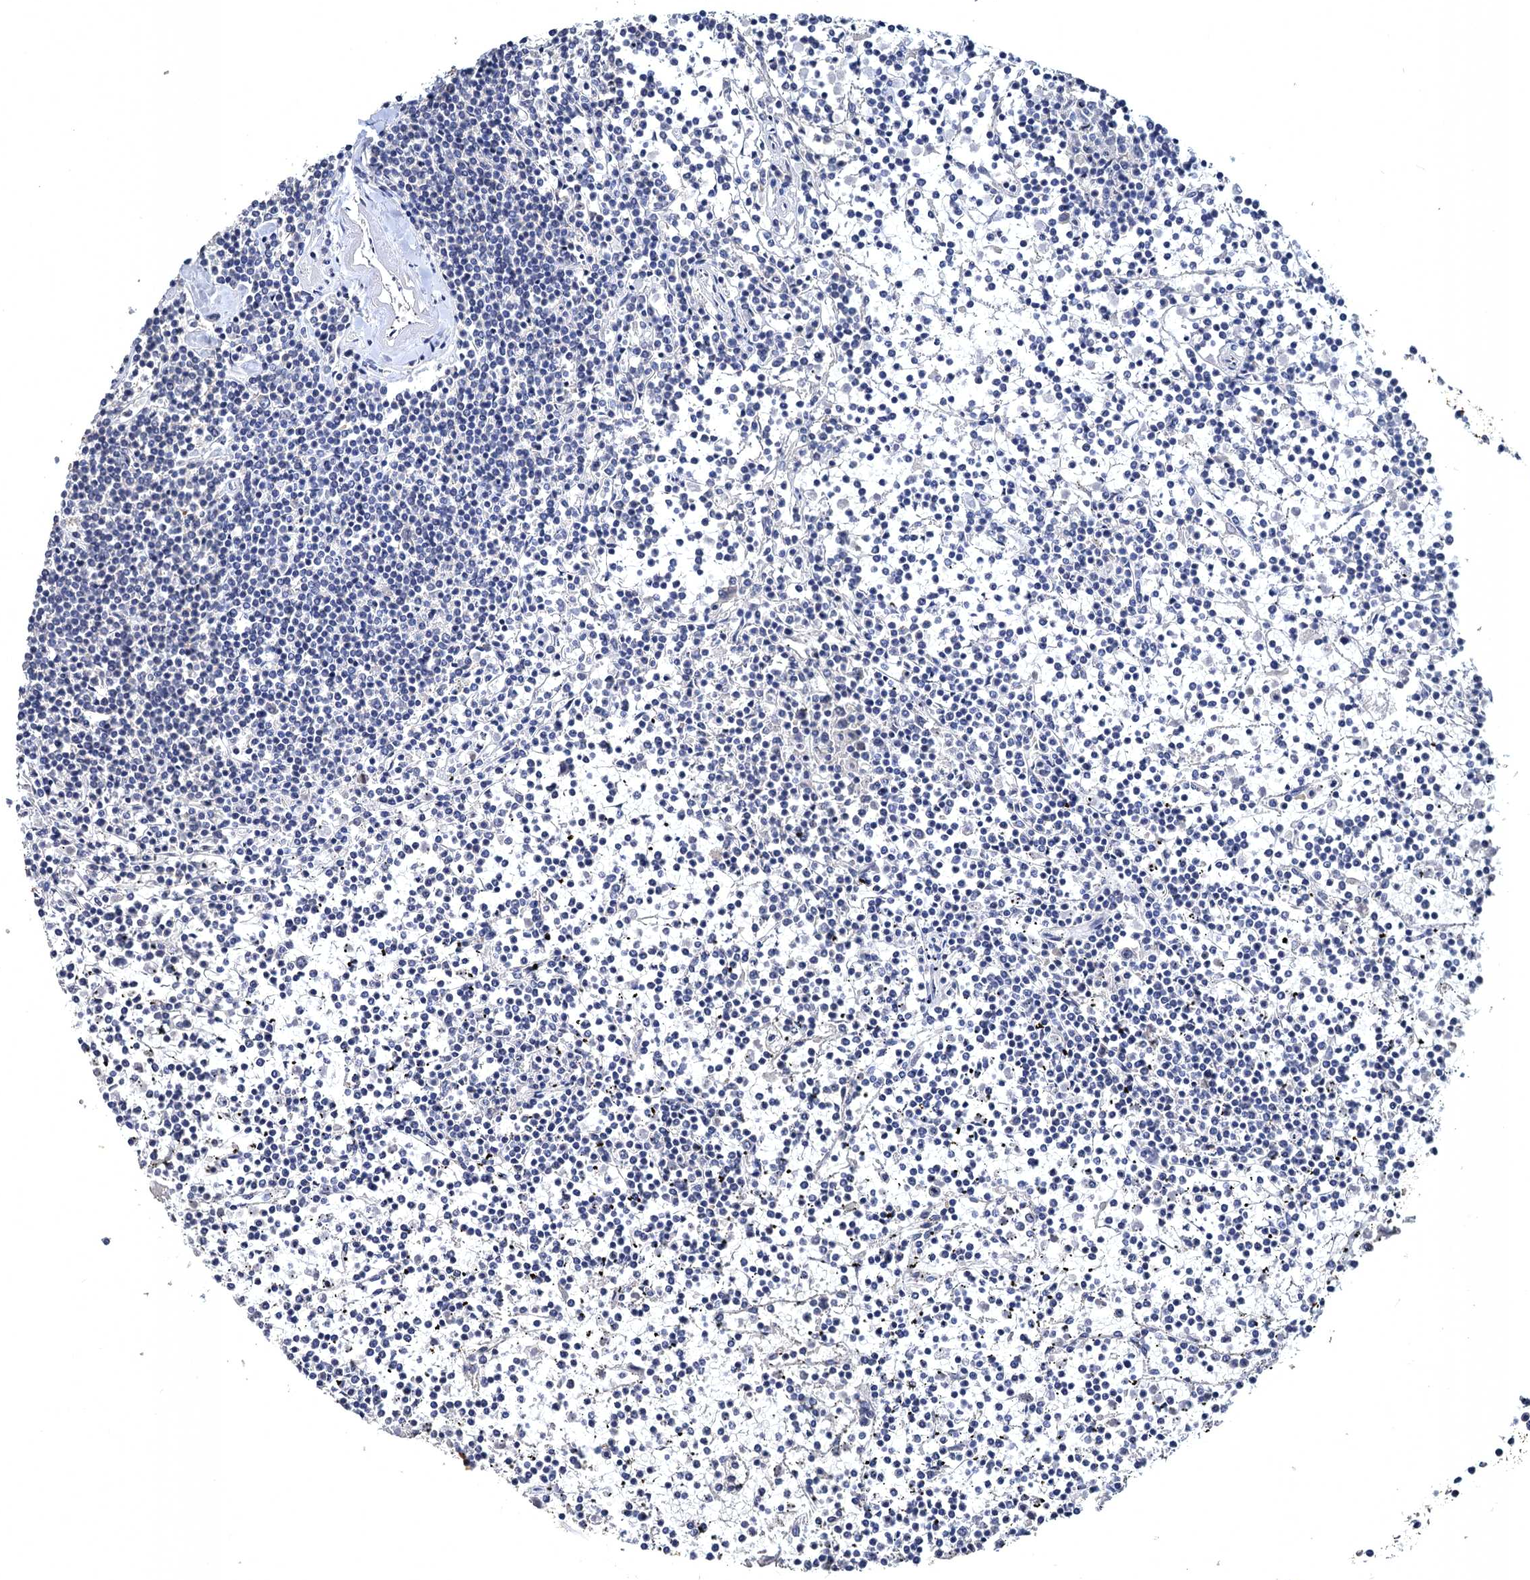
{"staining": {"intensity": "negative", "quantity": "none", "location": "none"}, "tissue": "lymphoma", "cell_type": "Tumor cells", "image_type": "cancer", "snomed": [{"axis": "morphology", "description": "Malignant lymphoma, non-Hodgkin's type, Low grade"}, {"axis": "topography", "description": "Spleen"}], "caption": "The immunohistochemistry micrograph has no significant expression in tumor cells of lymphoma tissue.", "gene": "ATP9A", "patient": {"sex": "female", "age": 19}}